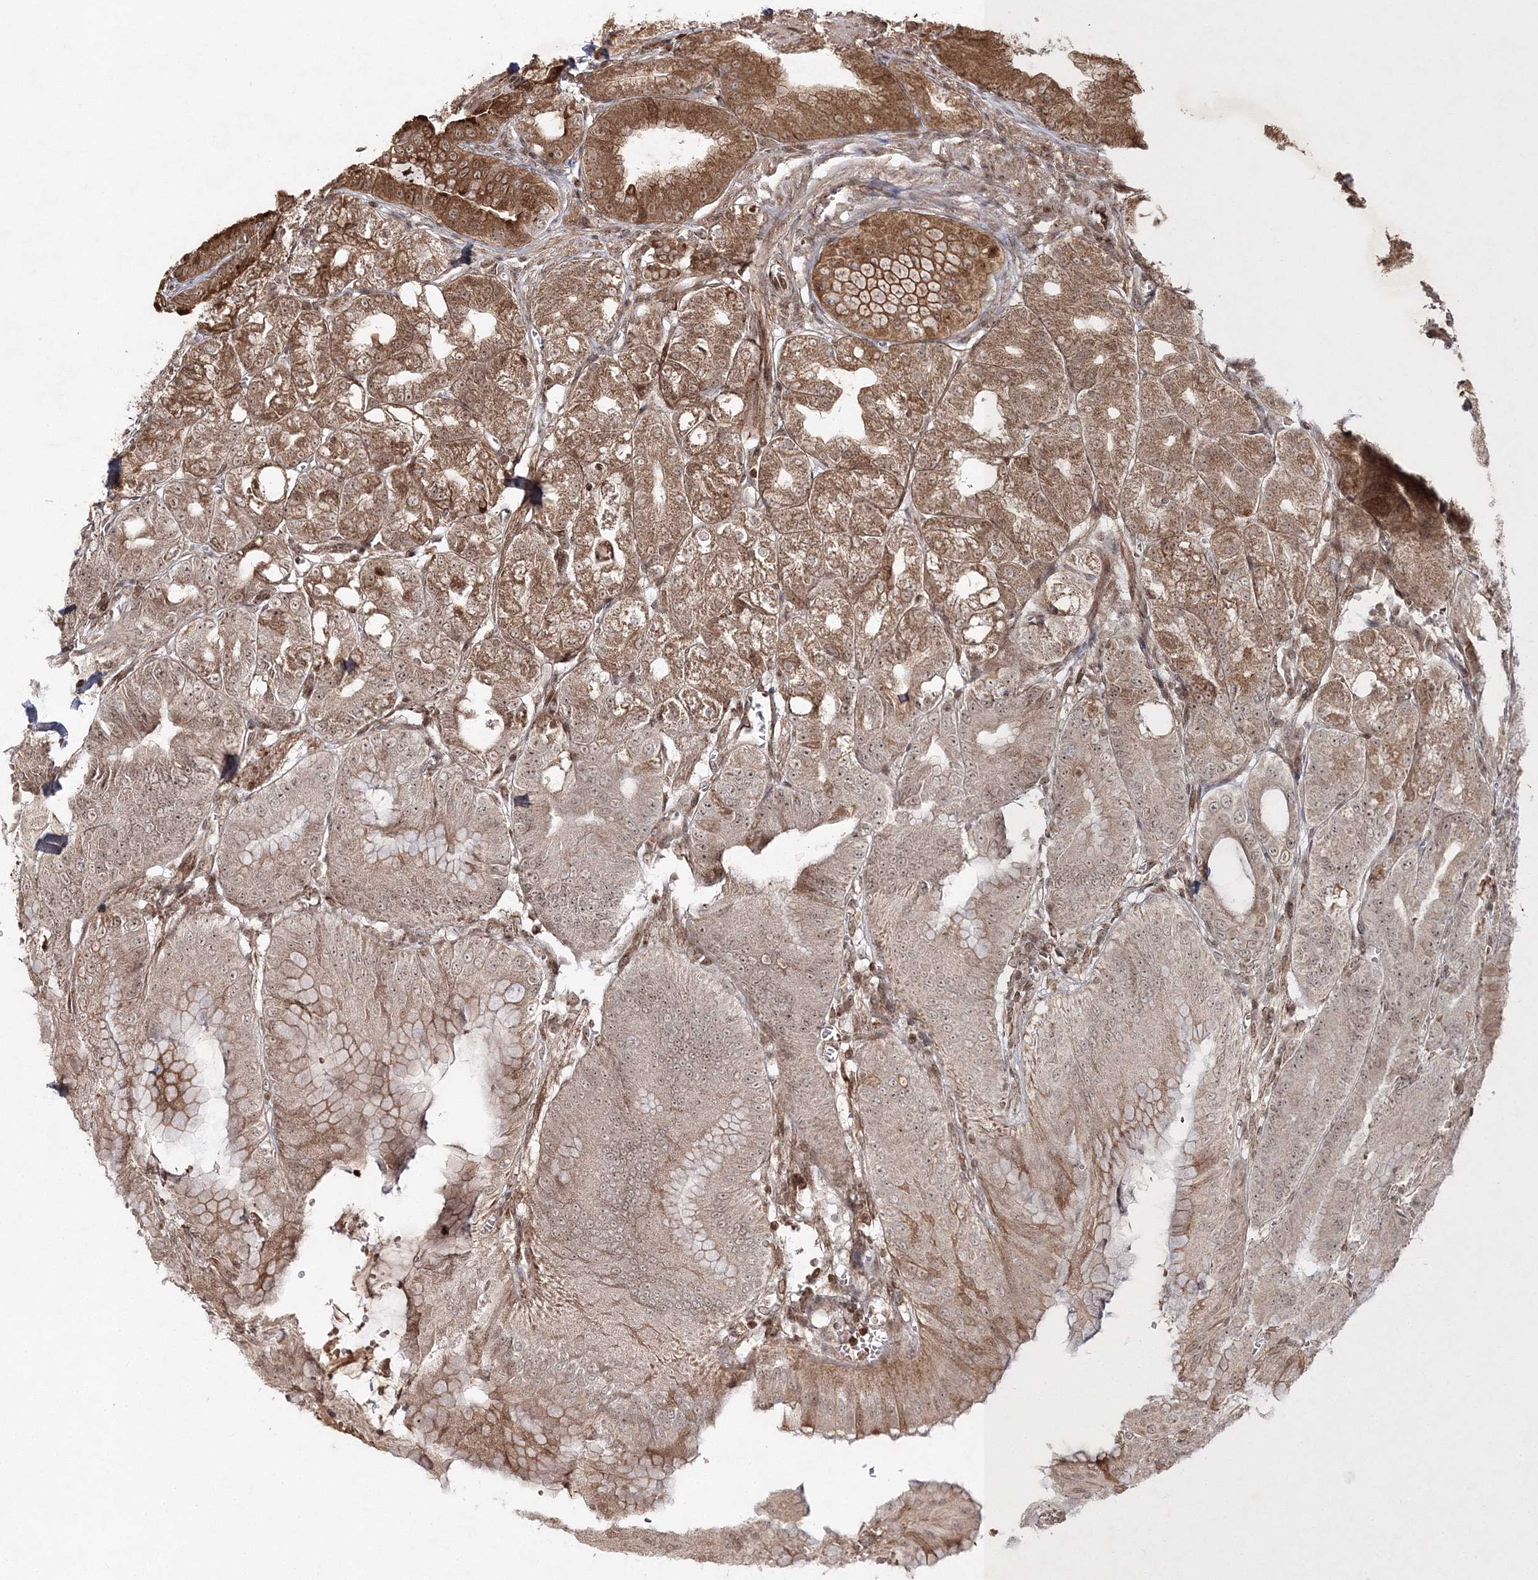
{"staining": {"intensity": "moderate", "quantity": ">75%", "location": "cytoplasmic/membranous,nuclear"}, "tissue": "stomach", "cell_type": "Glandular cells", "image_type": "normal", "snomed": [{"axis": "morphology", "description": "Normal tissue, NOS"}, {"axis": "topography", "description": "Stomach, upper"}, {"axis": "topography", "description": "Stomach, lower"}], "caption": "This photomicrograph reveals immunohistochemistry staining of benign human stomach, with medium moderate cytoplasmic/membranous,nuclear staining in about >75% of glandular cells.", "gene": "CARM1", "patient": {"sex": "male", "age": 71}}